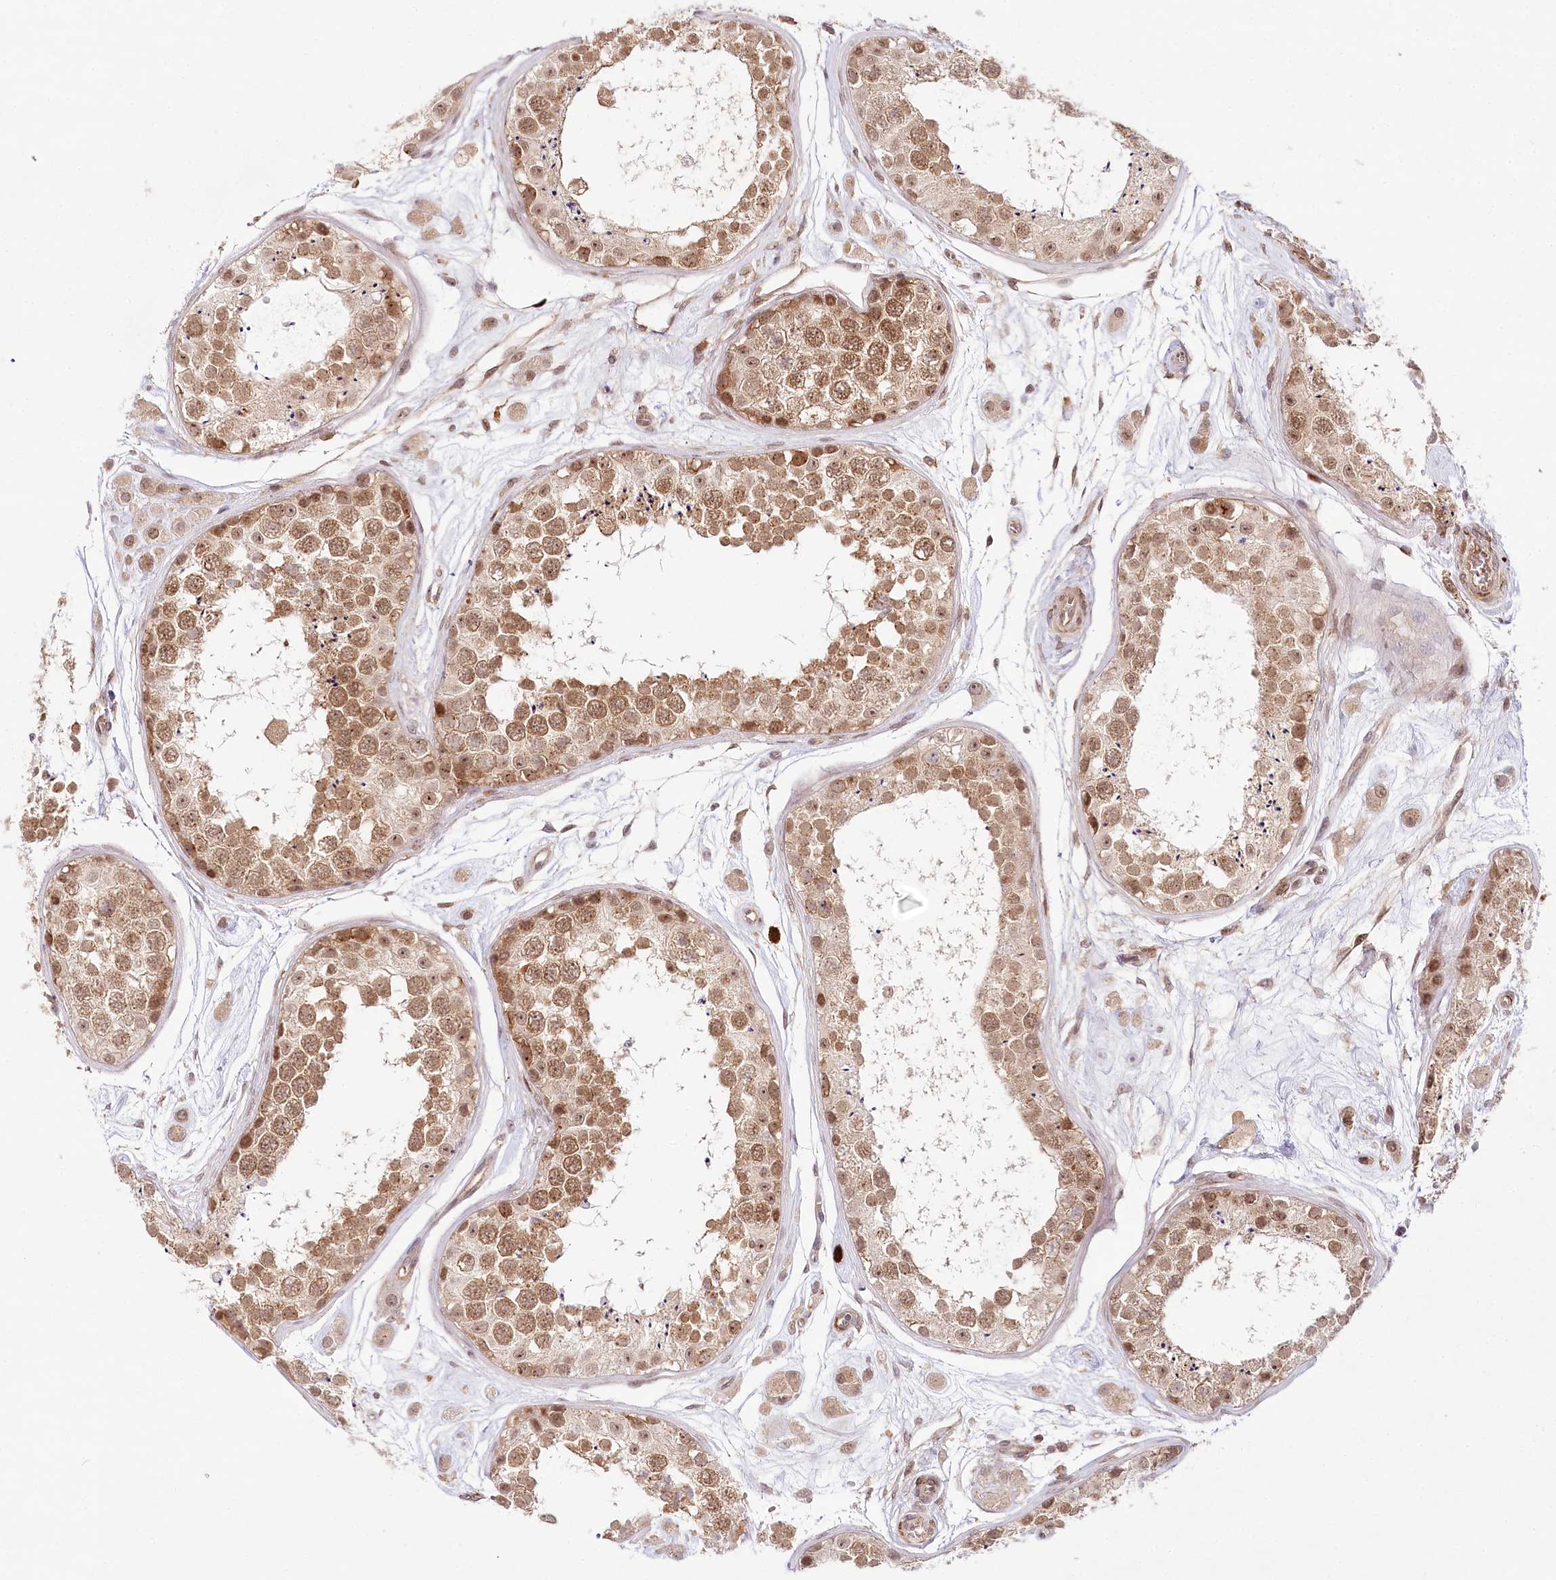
{"staining": {"intensity": "moderate", "quantity": ">75%", "location": "cytoplasmic/membranous,nuclear"}, "tissue": "testis", "cell_type": "Cells in seminiferous ducts", "image_type": "normal", "snomed": [{"axis": "morphology", "description": "Normal tissue, NOS"}, {"axis": "topography", "description": "Testis"}], "caption": "Immunohistochemistry (DAB) staining of benign human testis displays moderate cytoplasmic/membranous,nuclear protein positivity in about >75% of cells in seminiferous ducts.", "gene": "TUBGCP2", "patient": {"sex": "male", "age": 25}}